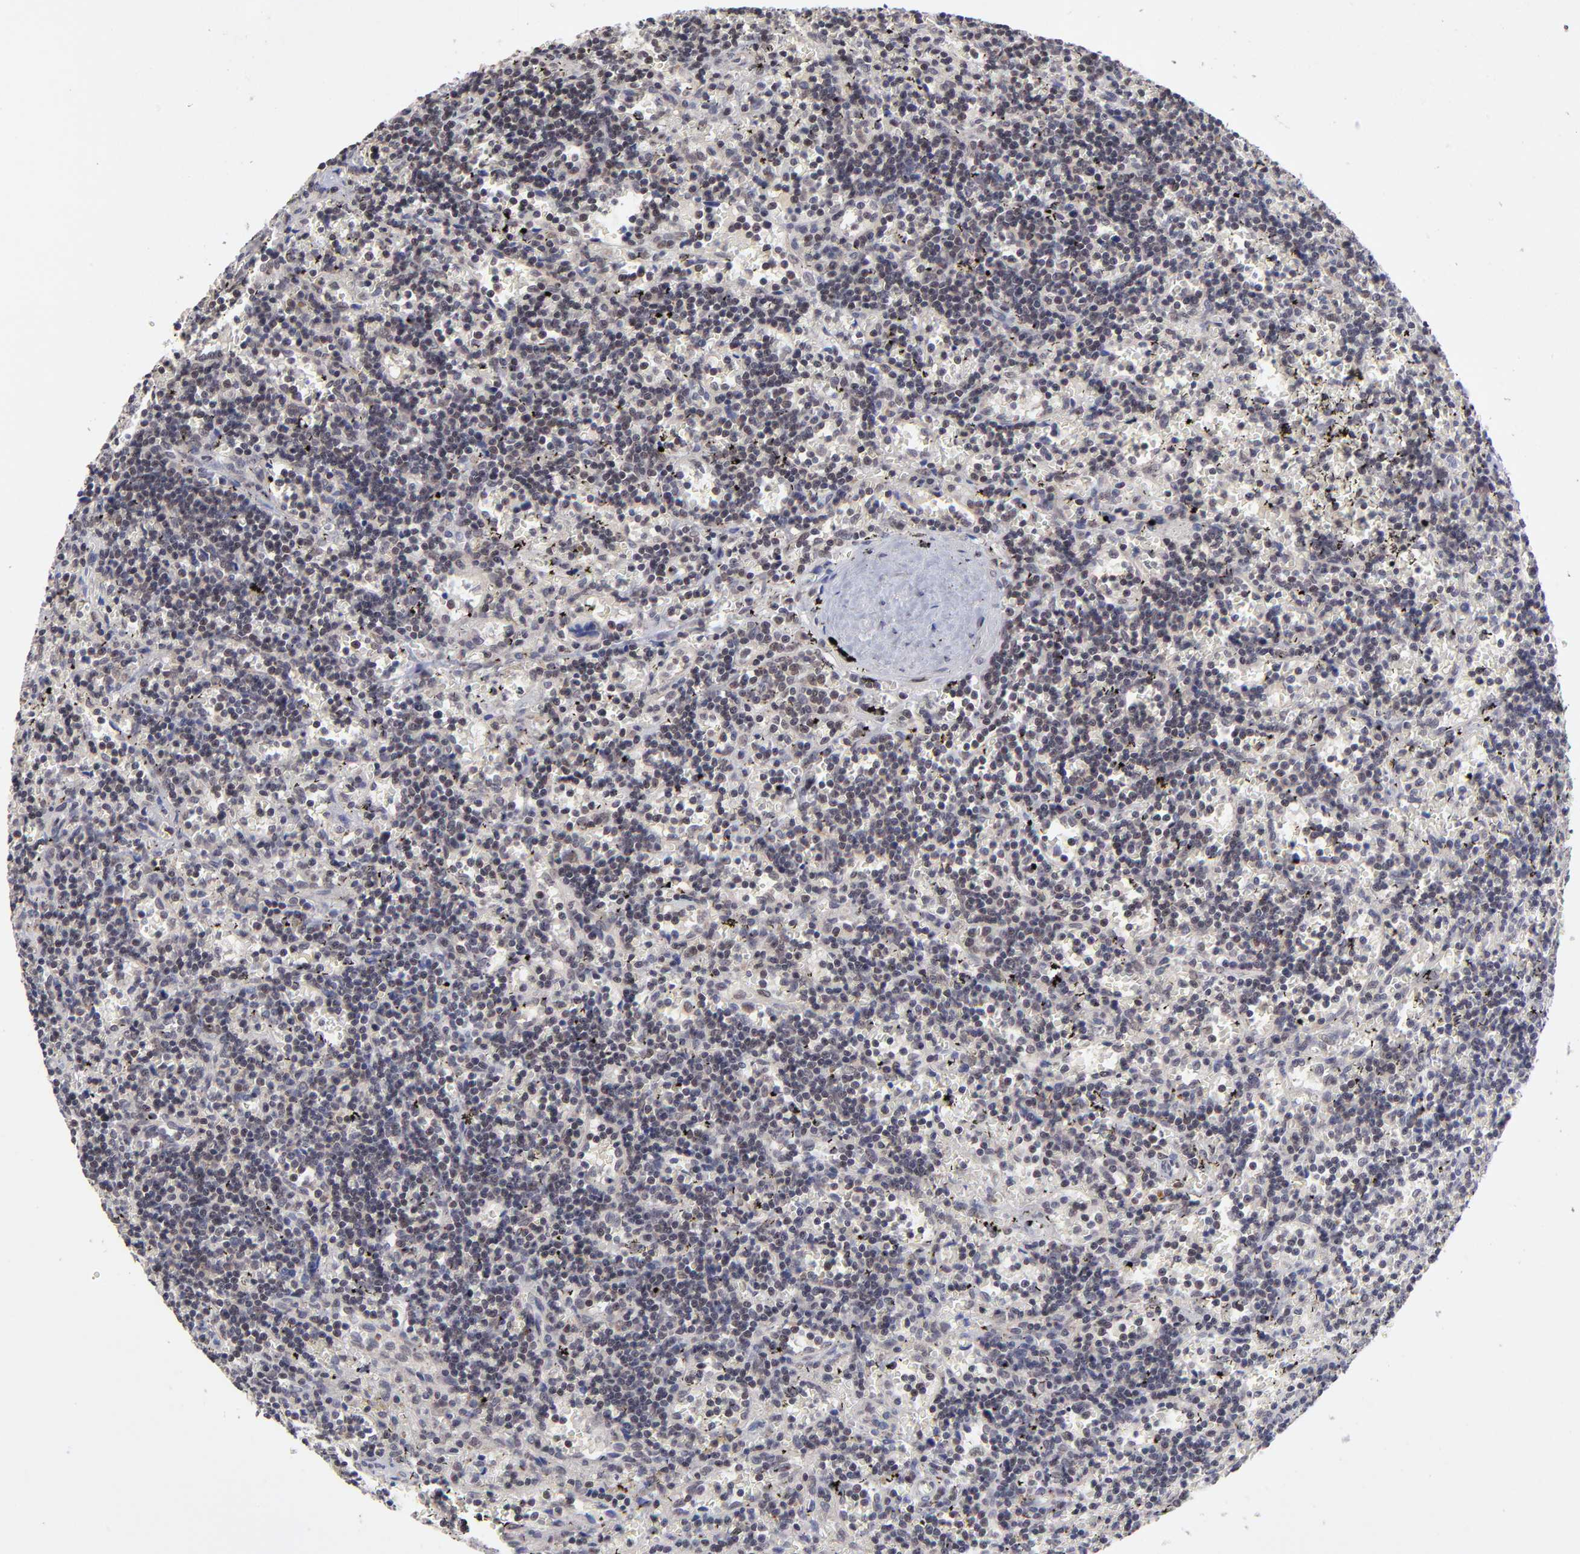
{"staining": {"intensity": "negative", "quantity": "none", "location": "none"}, "tissue": "lymphoma", "cell_type": "Tumor cells", "image_type": "cancer", "snomed": [{"axis": "morphology", "description": "Malignant lymphoma, non-Hodgkin's type, Low grade"}, {"axis": "topography", "description": "Spleen"}], "caption": "This is an immunohistochemistry (IHC) image of low-grade malignant lymphoma, non-Hodgkin's type. There is no staining in tumor cells.", "gene": "ZNF419", "patient": {"sex": "male", "age": 60}}